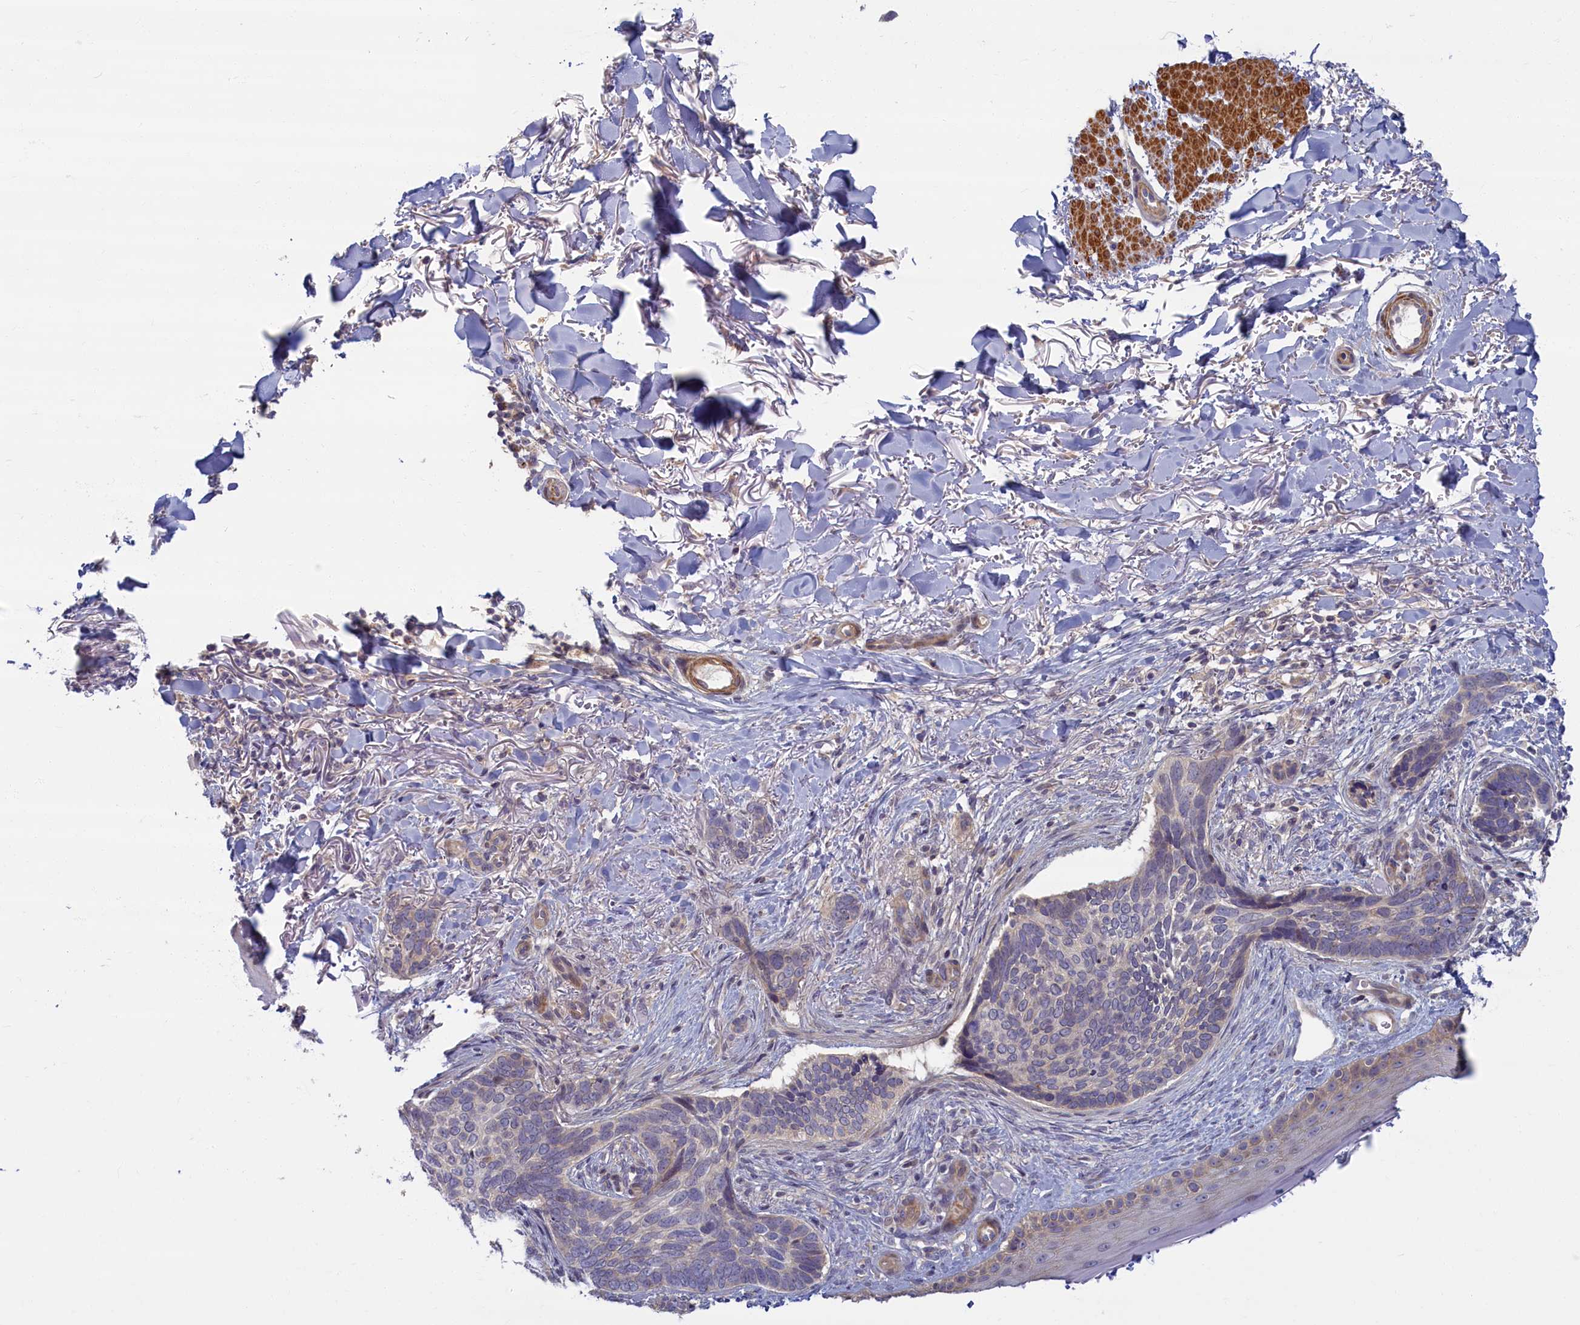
{"staining": {"intensity": "weak", "quantity": "<25%", "location": "cytoplasmic/membranous"}, "tissue": "skin cancer", "cell_type": "Tumor cells", "image_type": "cancer", "snomed": [{"axis": "morphology", "description": "Normal tissue, NOS"}, {"axis": "morphology", "description": "Basal cell carcinoma"}, {"axis": "topography", "description": "Skin"}], "caption": "IHC image of skin basal cell carcinoma stained for a protein (brown), which exhibits no positivity in tumor cells.", "gene": "TRPM4", "patient": {"sex": "female", "age": 67}}